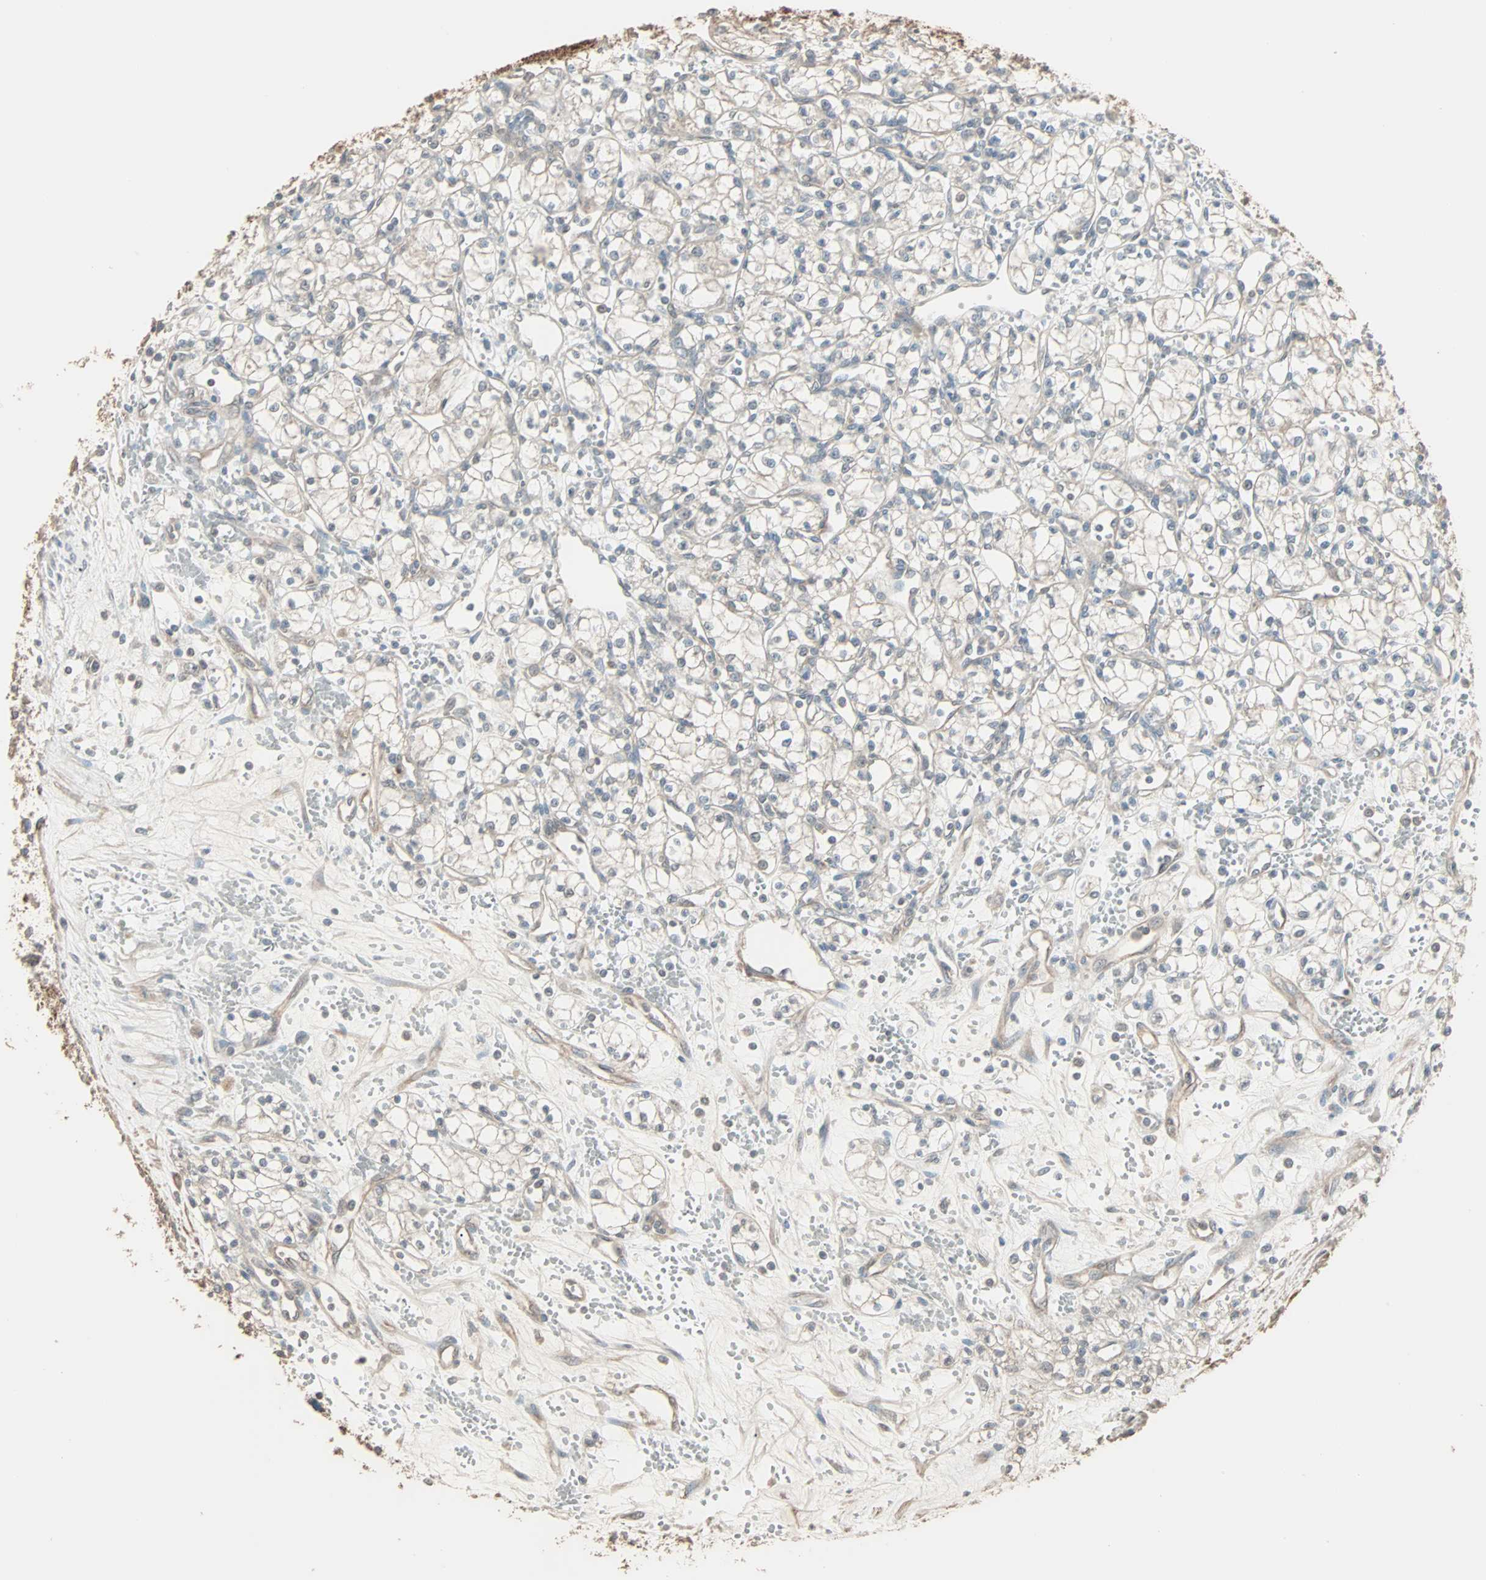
{"staining": {"intensity": "weak", "quantity": "<25%", "location": "cytoplasmic/membranous"}, "tissue": "renal cancer", "cell_type": "Tumor cells", "image_type": "cancer", "snomed": [{"axis": "morphology", "description": "Normal tissue, NOS"}, {"axis": "morphology", "description": "Adenocarcinoma, NOS"}, {"axis": "topography", "description": "Kidney"}], "caption": "High power microscopy histopathology image of an immunohistochemistry histopathology image of adenocarcinoma (renal), revealing no significant staining in tumor cells.", "gene": "GALNT3", "patient": {"sex": "male", "age": 59}}